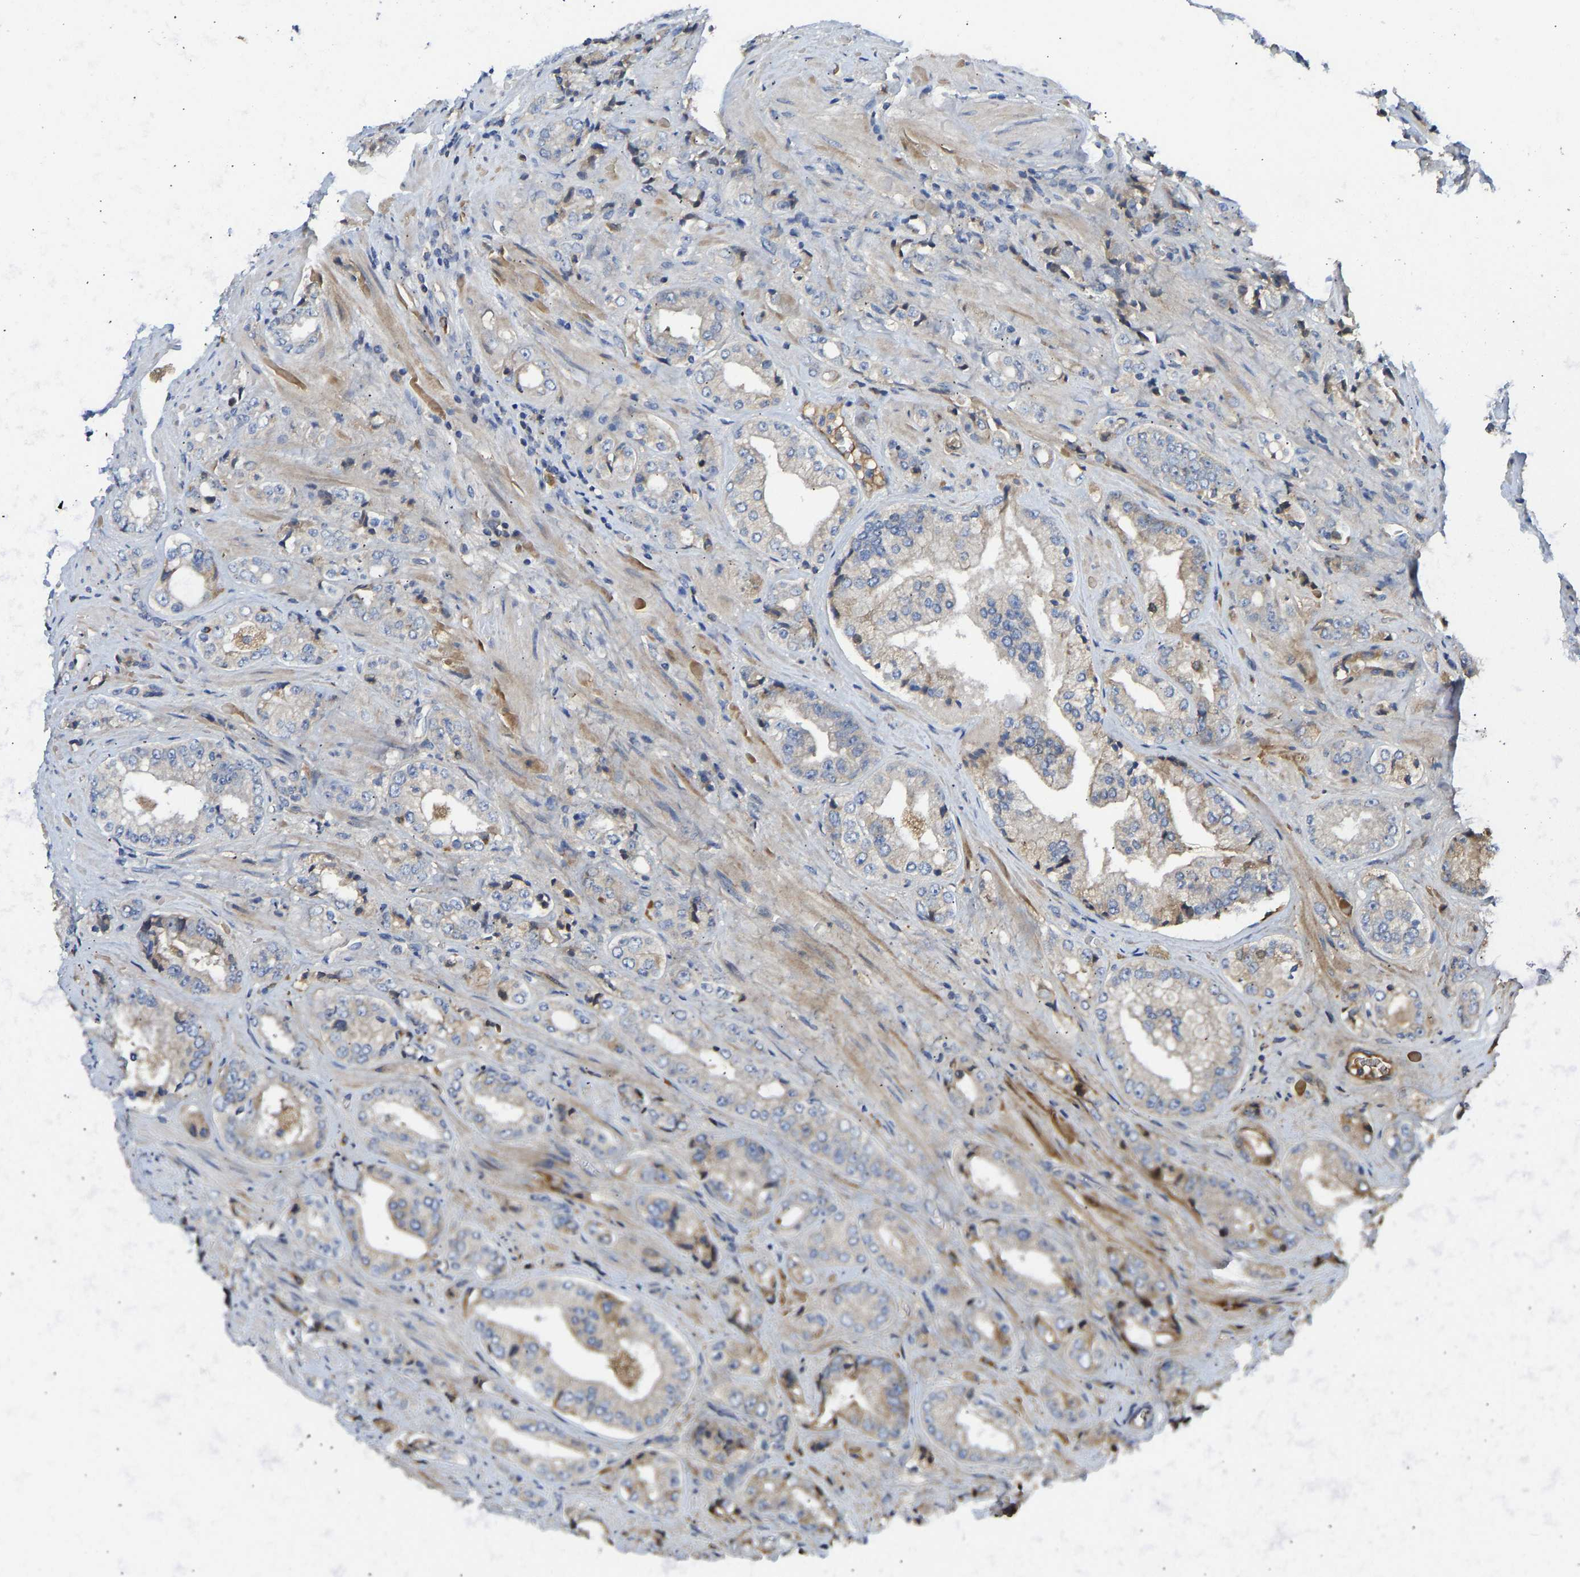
{"staining": {"intensity": "negative", "quantity": "none", "location": "none"}, "tissue": "prostate cancer", "cell_type": "Tumor cells", "image_type": "cancer", "snomed": [{"axis": "morphology", "description": "Adenocarcinoma, High grade"}, {"axis": "topography", "description": "Prostate"}], "caption": "Prostate adenocarcinoma (high-grade) stained for a protein using IHC demonstrates no expression tumor cells.", "gene": "VCPKMT", "patient": {"sex": "male", "age": 61}}